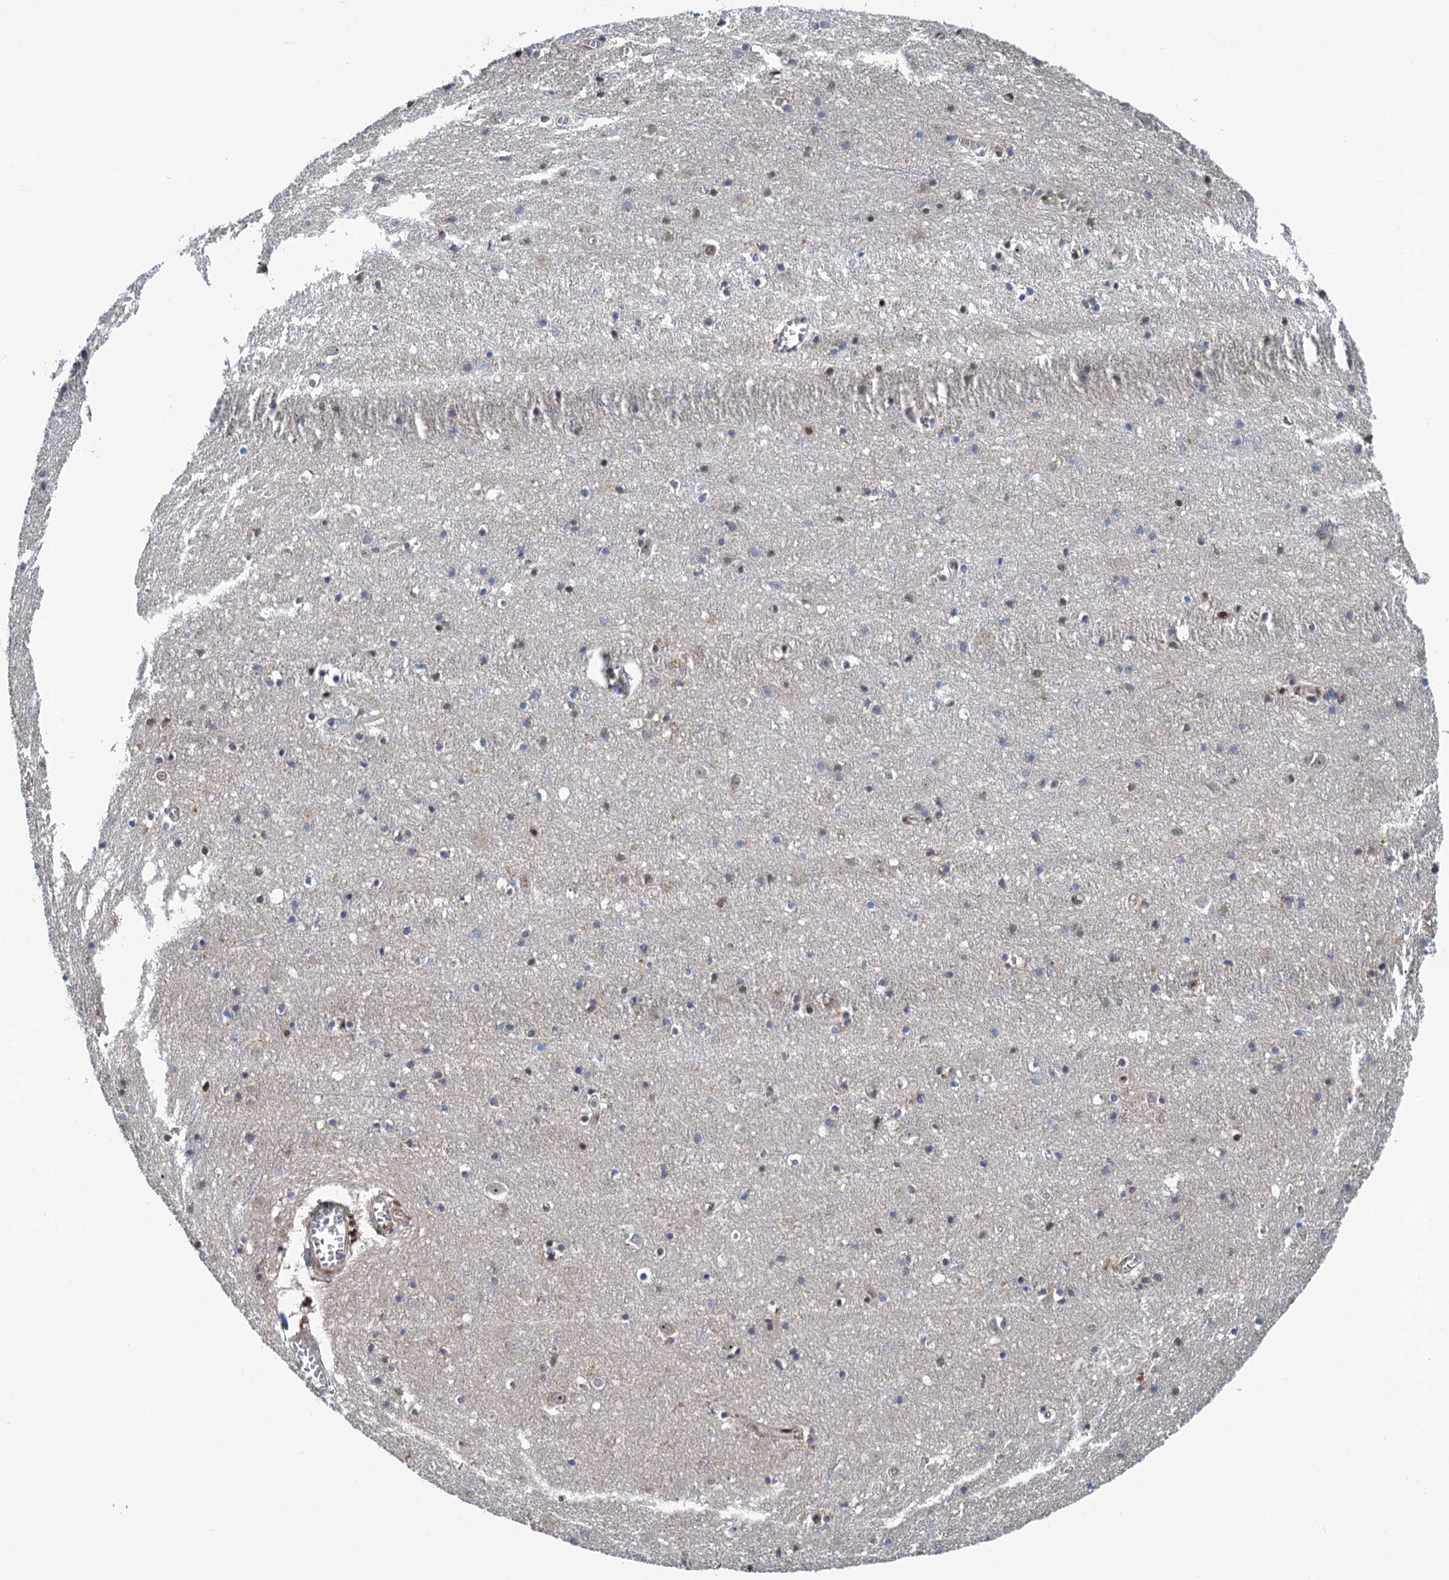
{"staining": {"intensity": "weak", "quantity": ">75%", "location": "cytoplasmic/membranous"}, "tissue": "cerebral cortex", "cell_type": "Endothelial cells", "image_type": "normal", "snomed": [{"axis": "morphology", "description": "Normal tissue, NOS"}, {"axis": "topography", "description": "Cerebral cortex"}], "caption": "This histopathology image displays immunohistochemistry (IHC) staining of normal cerebral cortex, with low weak cytoplasmic/membranous expression in approximately >75% of endothelial cells.", "gene": "GPBP1", "patient": {"sex": "female", "age": 64}}